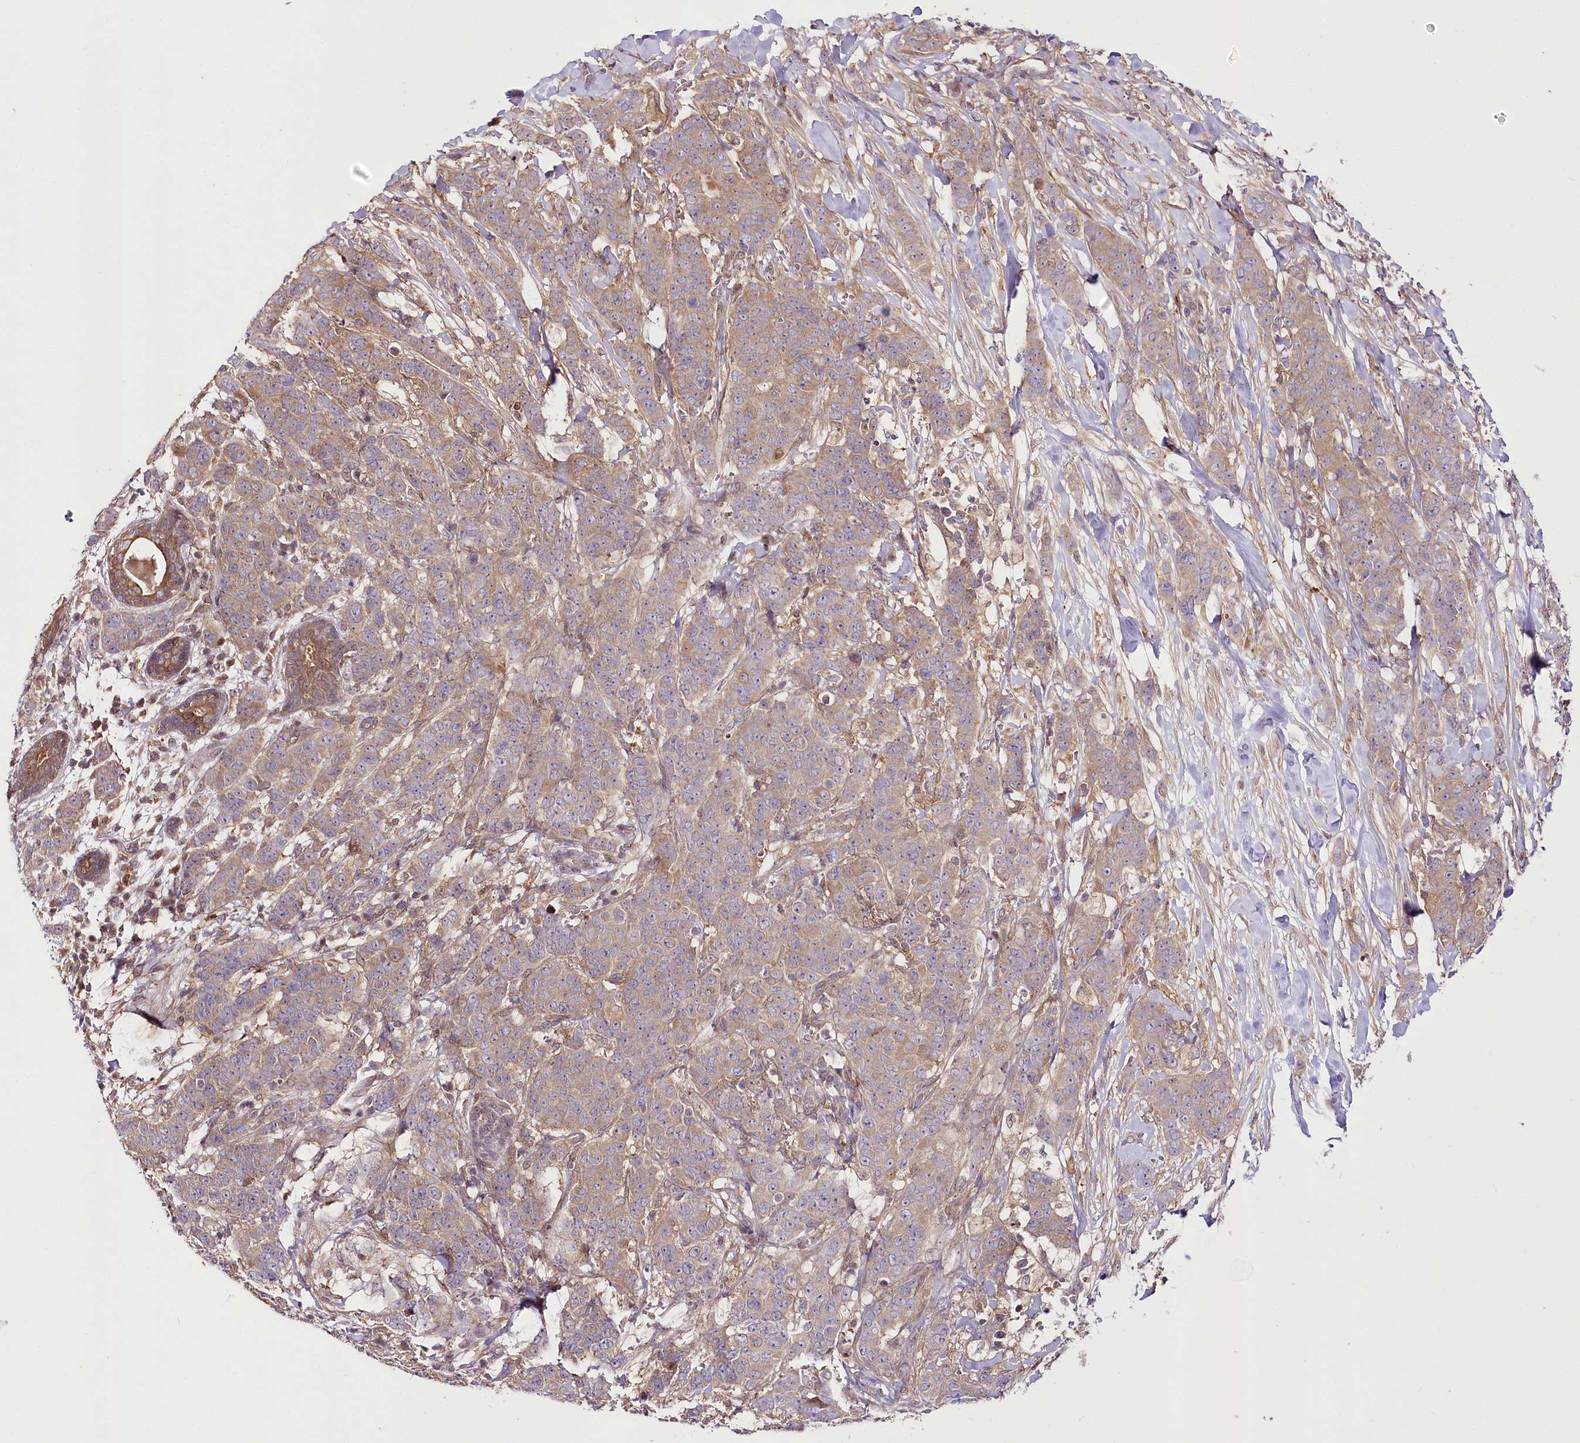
{"staining": {"intensity": "weak", "quantity": ">75%", "location": "cytoplasmic/membranous"}, "tissue": "breast cancer", "cell_type": "Tumor cells", "image_type": "cancer", "snomed": [{"axis": "morphology", "description": "Duct carcinoma"}, {"axis": "topography", "description": "Breast"}], "caption": "This histopathology image displays IHC staining of breast invasive ductal carcinoma, with low weak cytoplasmic/membranous positivity in about >75% of tumor cells.", "gene": "UGP2", "patient": {"sex": "female", "age": 40}}